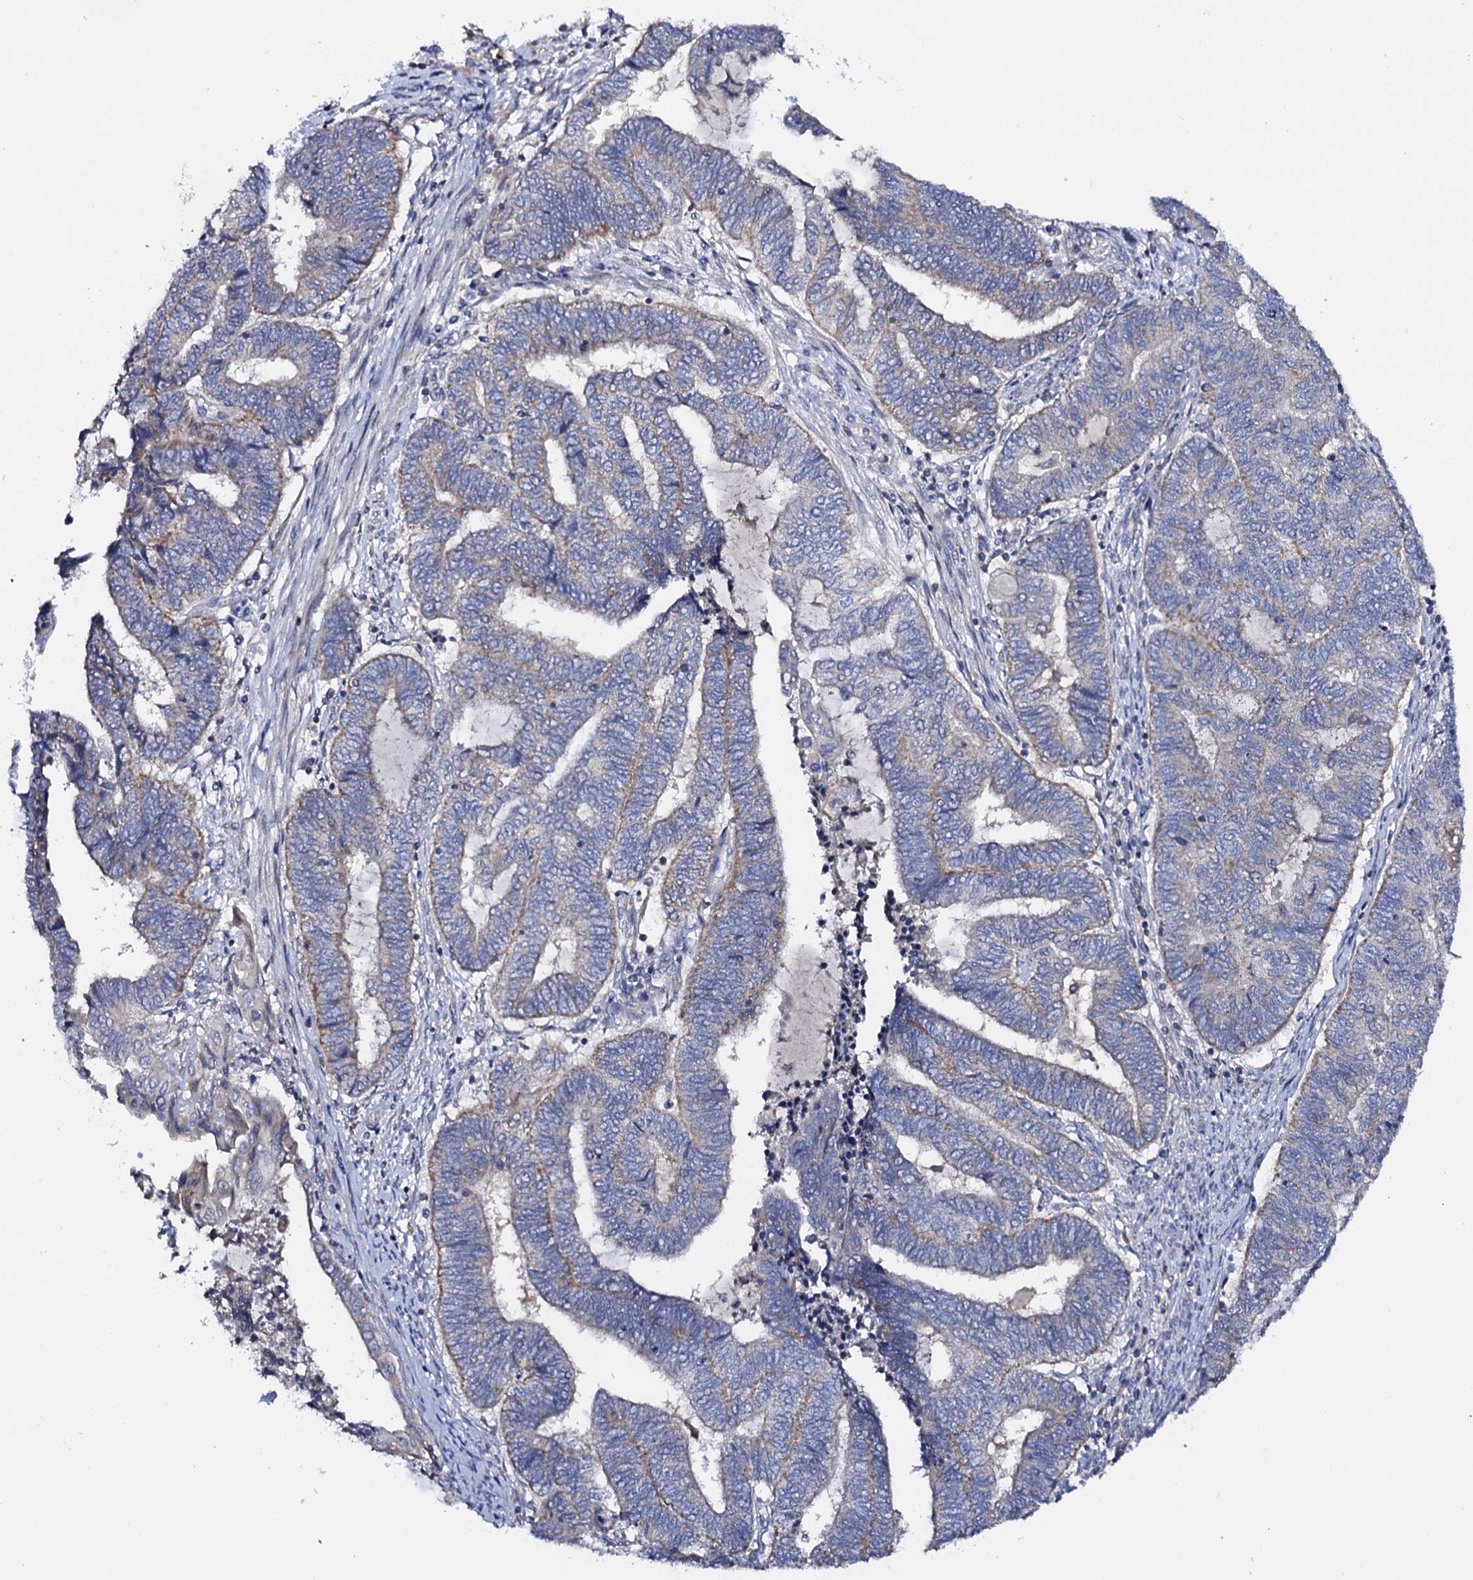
{"staining": {"intensity": "weak", "quantity": "<25%", "location": "cytoplasmic/membranous"}, "tissue": "endometrial cancer", "cell_type": "Tumor cells", "image_type": "cancer", "snomed": [{"axis": "morphology", "description": "Adenocarcinoma, NOS"}, {"axis": "topography", "description": "Uterus"}, {"axis": "topography", "description": "Endometrium"}], "caption": "DAB (3,3'-diaminobenzidine) immunohistochemical staining of endometrial adenocarcinoma reveals no significant staining in tumor cells.", "gene": "MRPL48", "patient": {"sex": "female", "age": 70}}